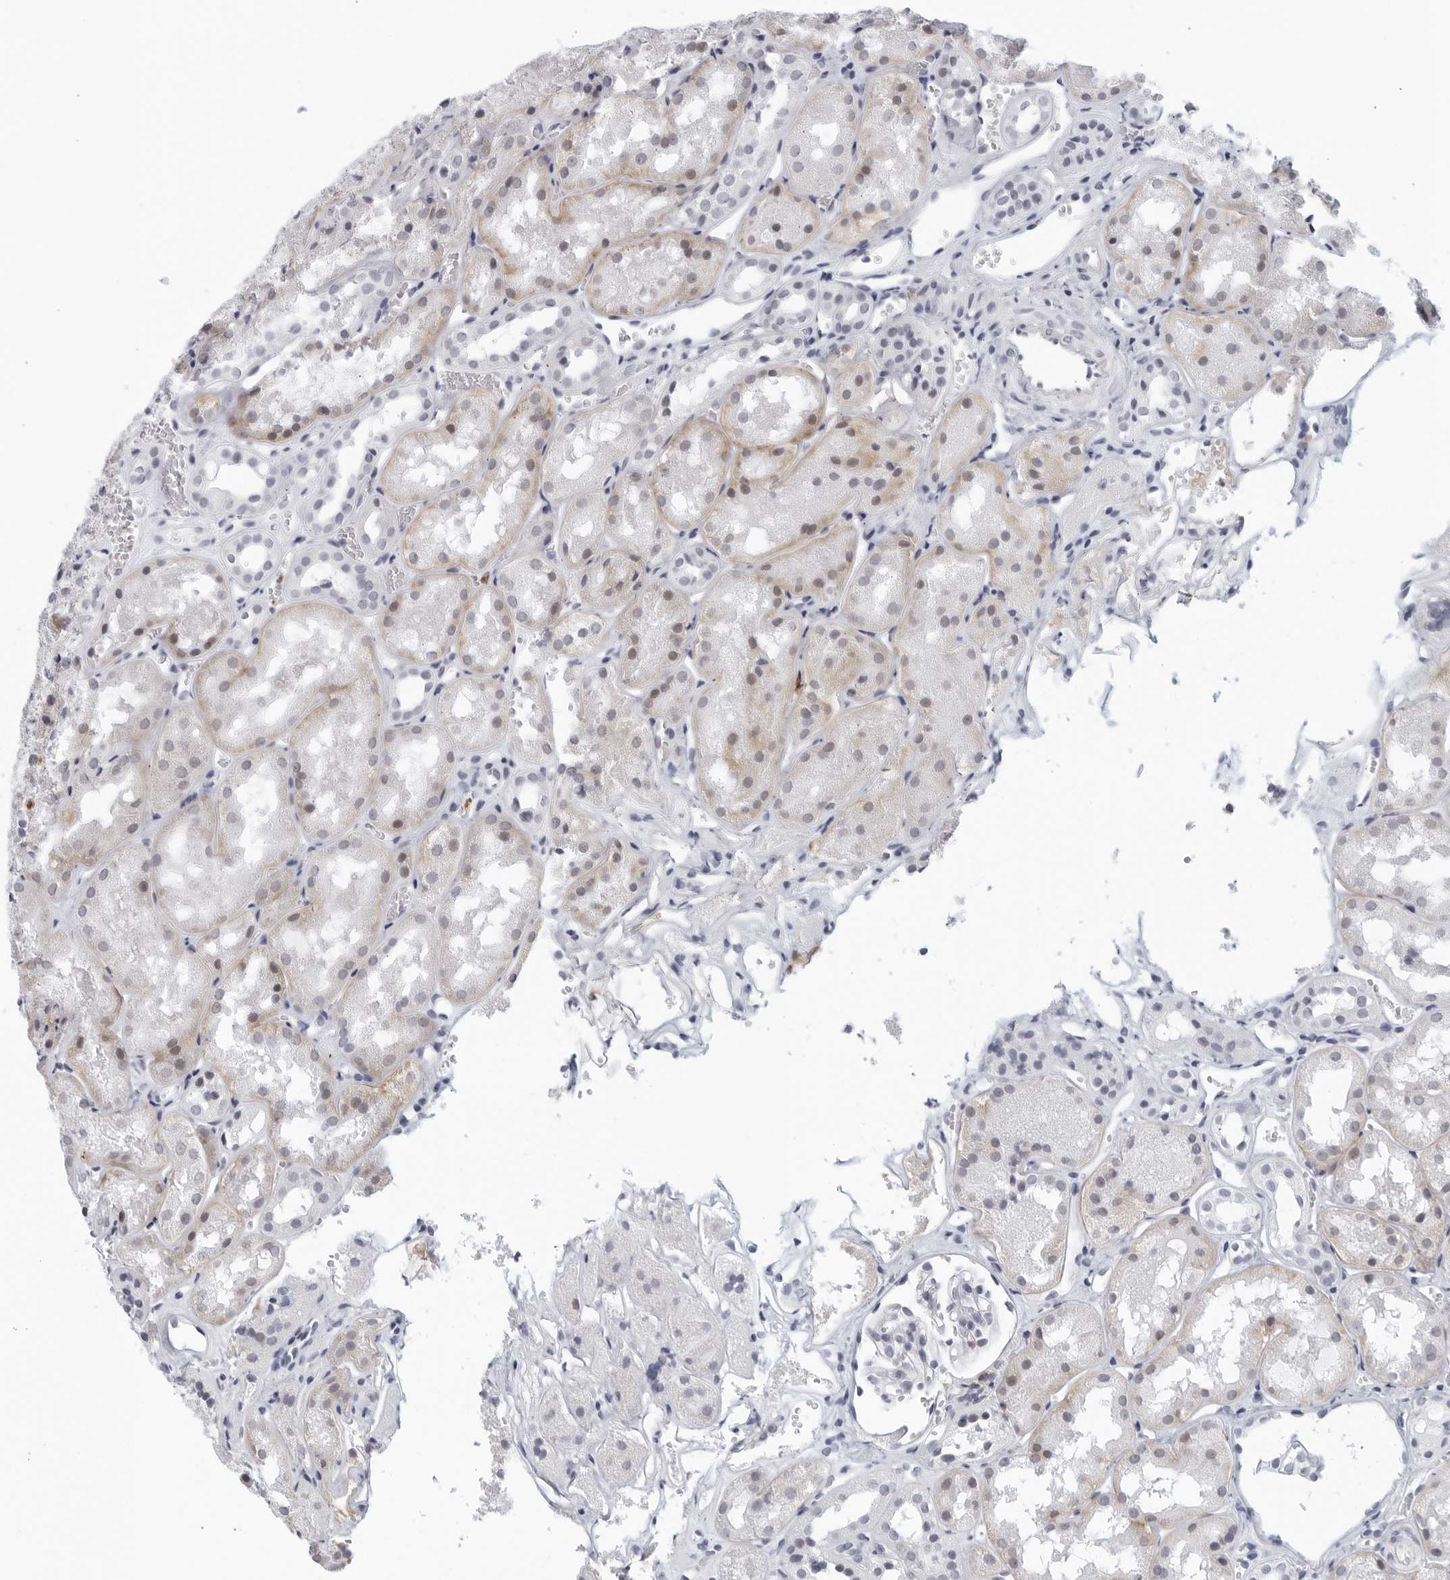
{"staining": {"intensity": "negative", "quantity": "none", "location": "none"}, "tissue": "kidney", "cell_type": "Cells in glomeruli", "image_type": "normal", "snomed": [{"axis": "morphology", "description": "Normal tissue, NOS"}, {"axis": "topography", "description": "Kidney"}], "caption": "Cells in glomeruli show no significant protein positivity in benign kidney. (Brightfield microscopy of DAB immunohistochemistry at high magnification).", "gene": "KLK7", "patient": {"sex": "male", "age": 16}}